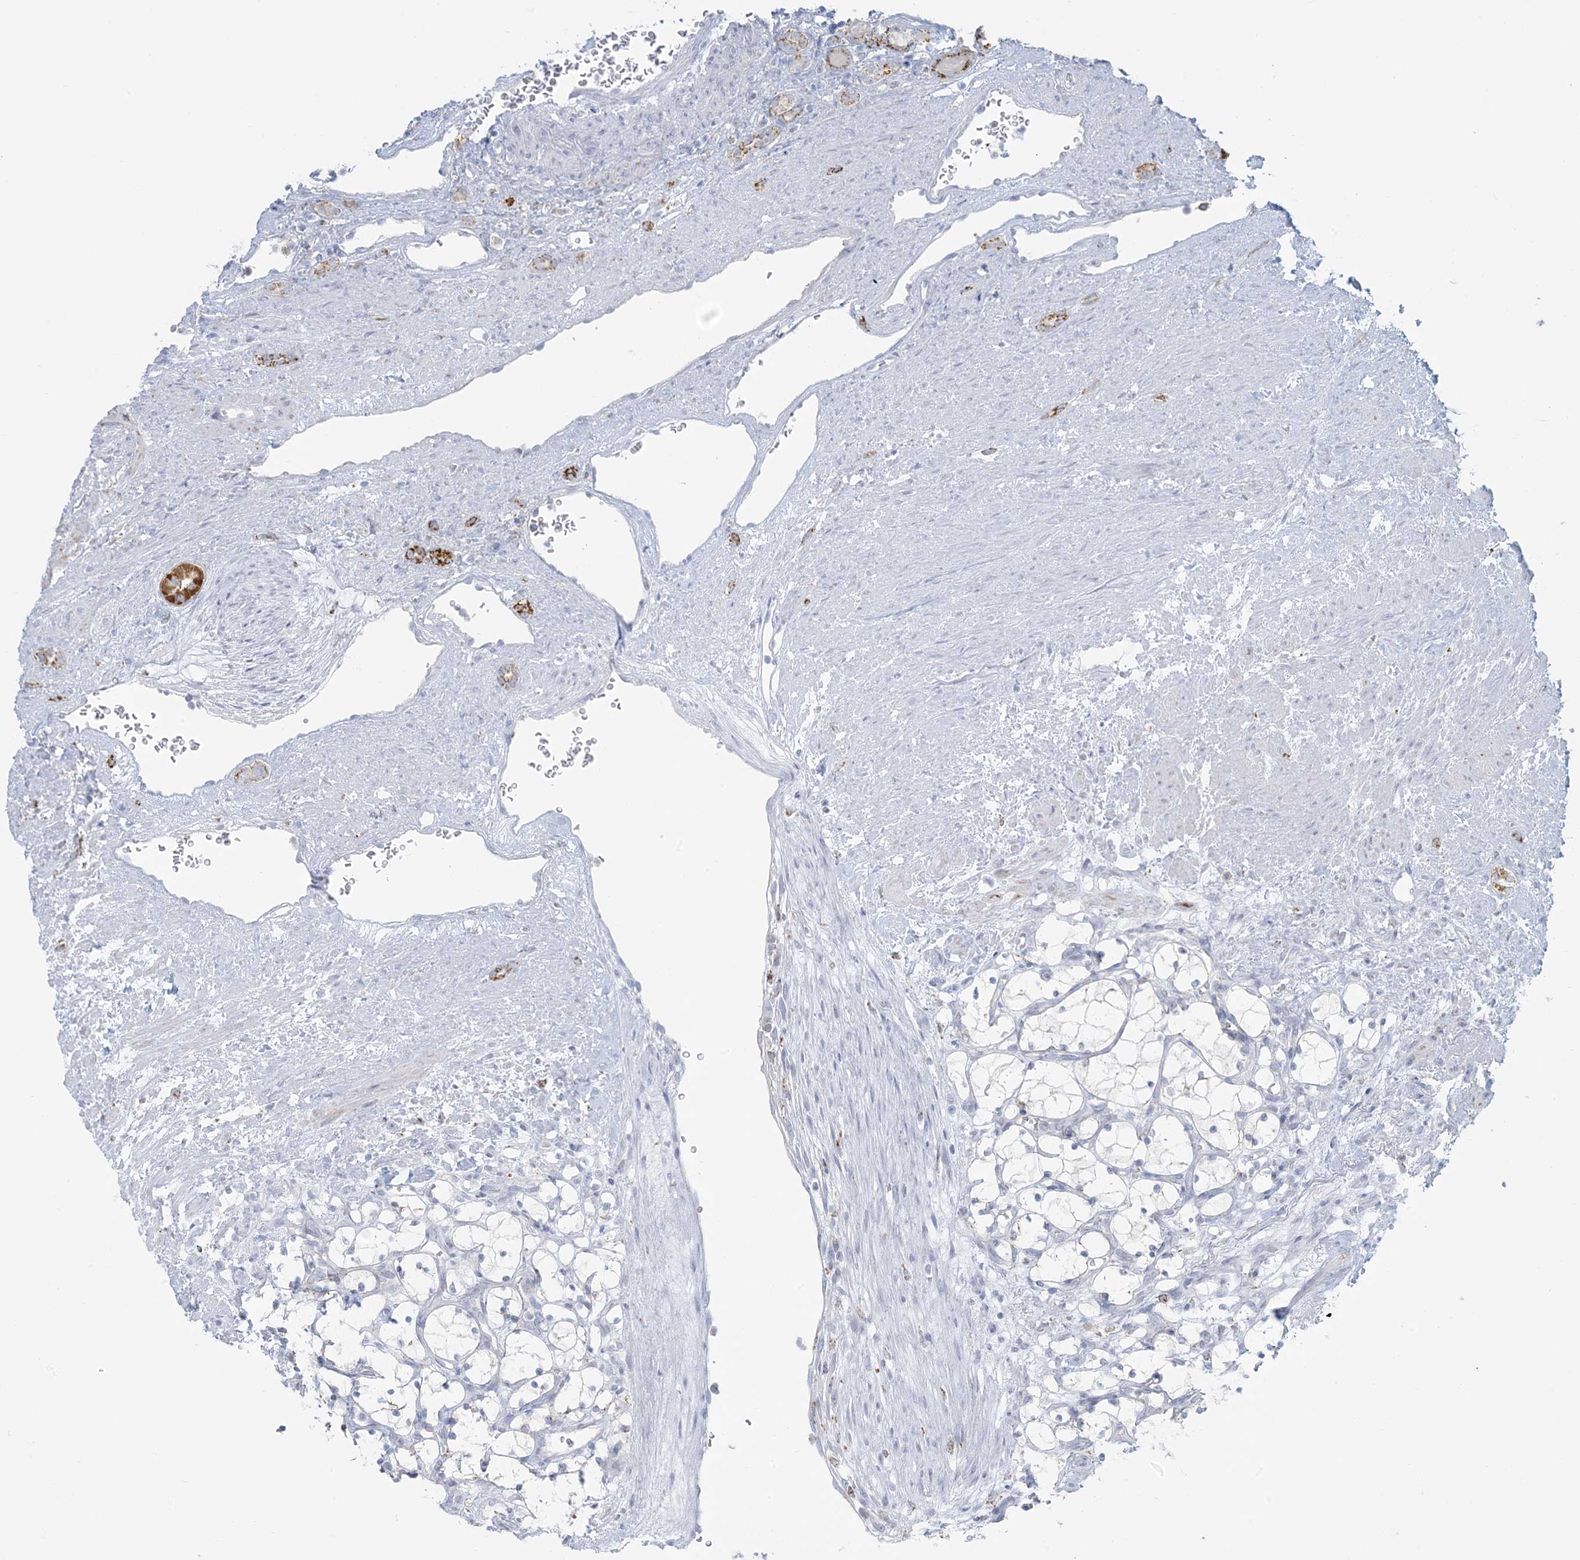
{"staining": {"intensity": "negative", "quantity": "none", "location": "none"}, "tissue": "renal cancer", "cell_type": "Tumor cells", "image_type": "cancer", "snomed": [{"axis": "morphology", "description": "Adenocarcinoma, NOS"}, {"axis": "topography", "description": "Kidney"}], "caption": "Immunohistochemistry of human renal adenocarcinoma shows no positivity in tumor cells.", "gene": "ZDHHC4", "patient": {"sex": "female", "age": 69}}